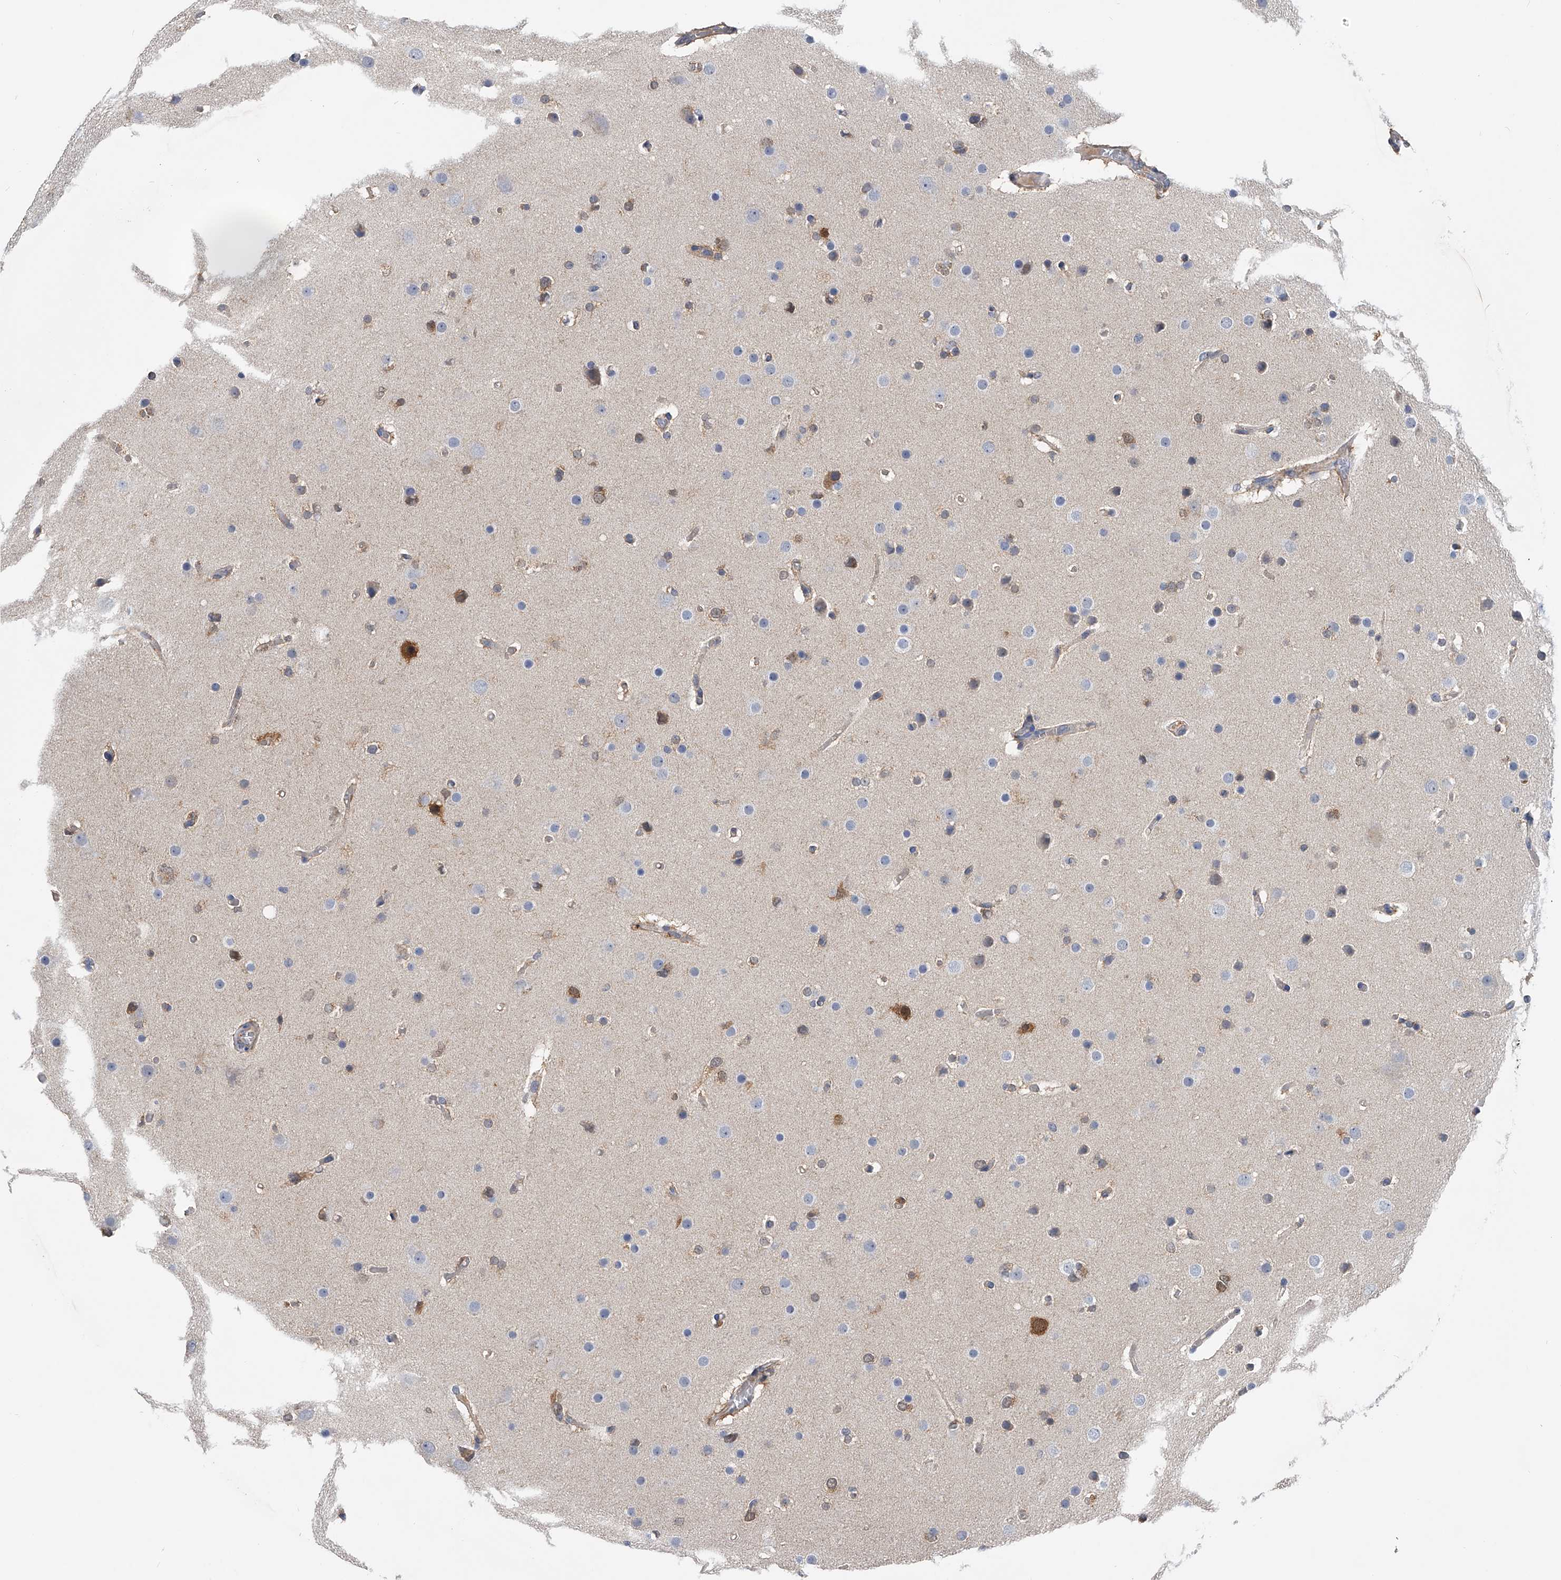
{"staining": {"intensity": "negative", "quantity": "none", "location": "none"}, "tissue": "glioma", "cell_type": "Tumor cells", "image_type": "cancer", "snomed": [{"axis": "morphology", "description": "Glioma, malignant, High grade"}, {"axis": "topography", "description": "Cerebral cortex"}], "caption": "Immunohistochemical staining of human malignant high-grade glioma reveals no significant positivity in tumor cells.", "gene": "PGM3", "patient": {"sex": "female", "age": 36}}